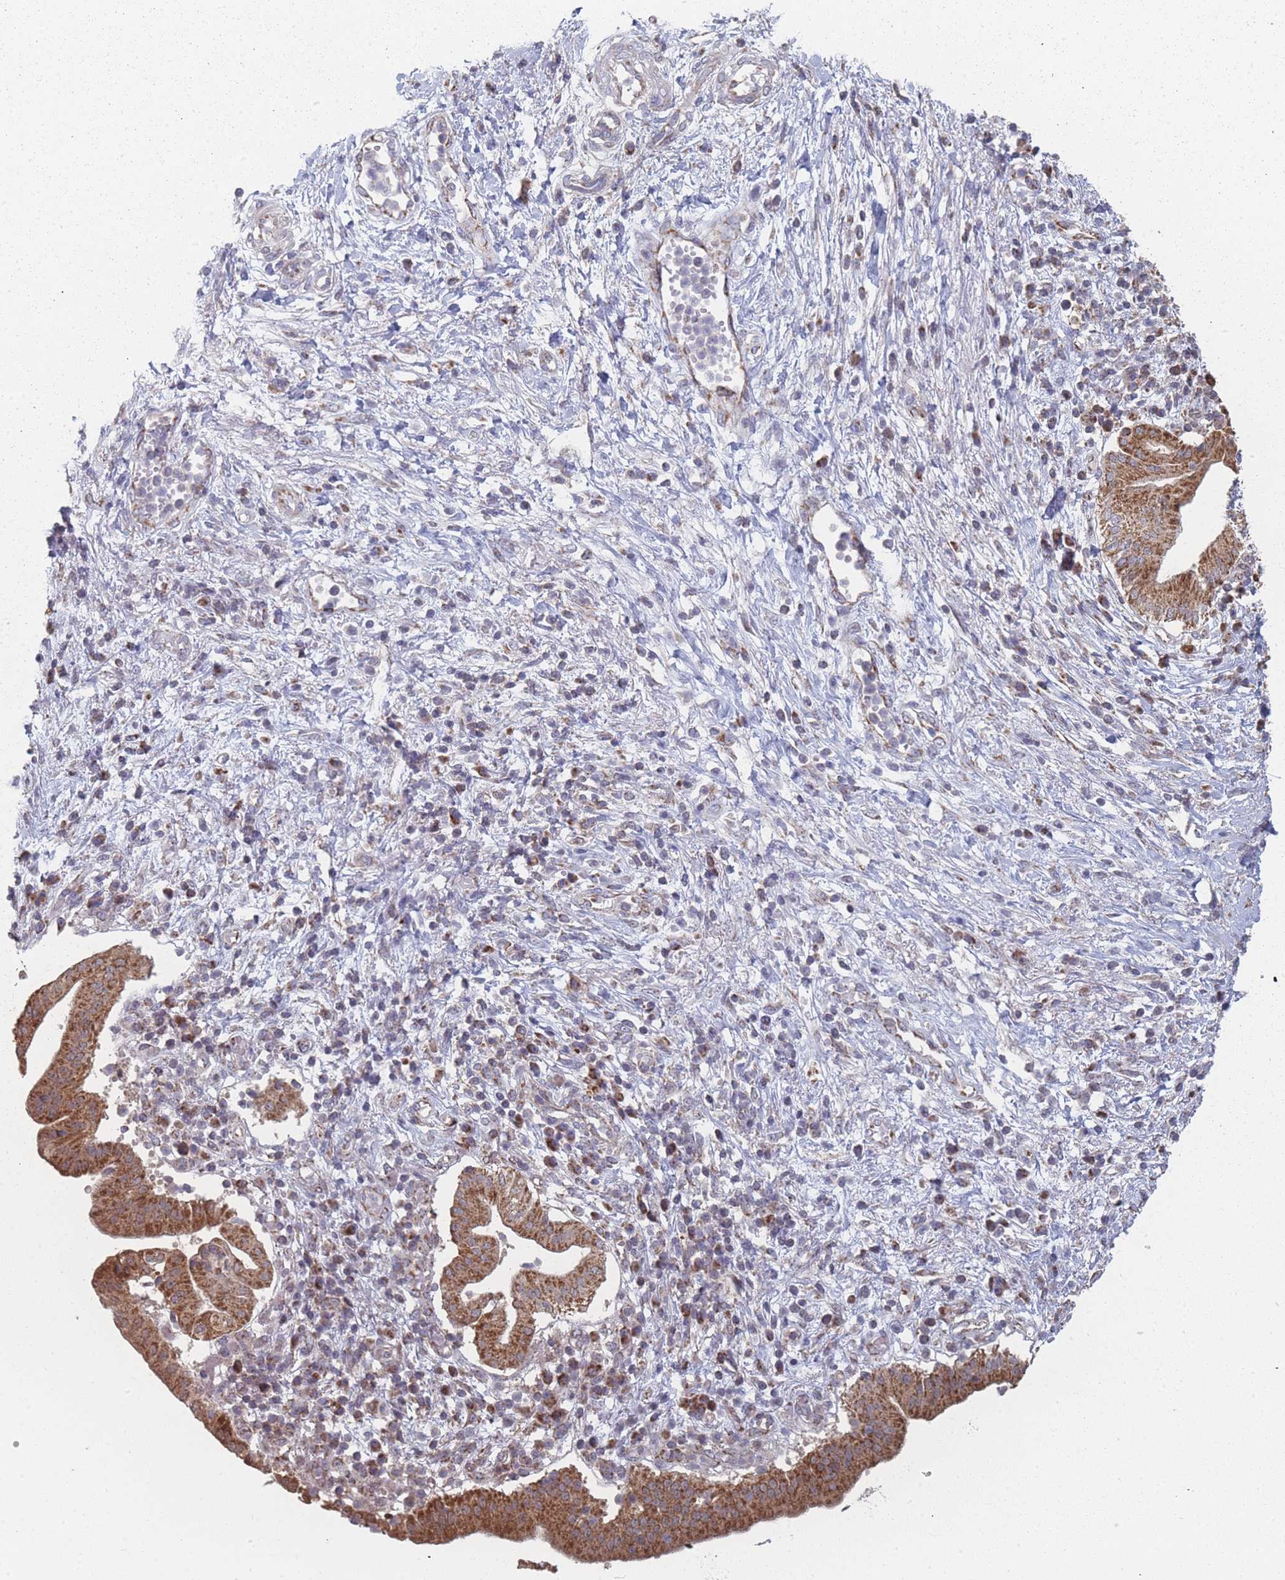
{"staining": {"intensity": "strong", "quantity": ">75%", "location": "cytoplasmic/membranous"}, "tissue": "pancreatic cancer", "cell_type": "Tumor cells", "image_type": "cancer", "snomed": [{"axis": "morphology", "description": "Adenocarcinoma, NOS"}, {"axis": "topography", "description": "Pancreas"}], "caption": "Pancreatic cancer (adenocarcinoma) stained with DAB (3,3'-diaminobenzidine) immunohistochemistry (IHC) reveals high levels of strong cytoplasmic/membranous positivity in approximately >75% of tumor cells. The staining was performed using DAB (3,3'-diaminobenzidine) to visualize the protein expression in brown, while the nuclei were stained in blue with hematoxylin (Magnification: 20x).", "gene": "PSMB3", "patient": {"sex": "male", "age": 68}}